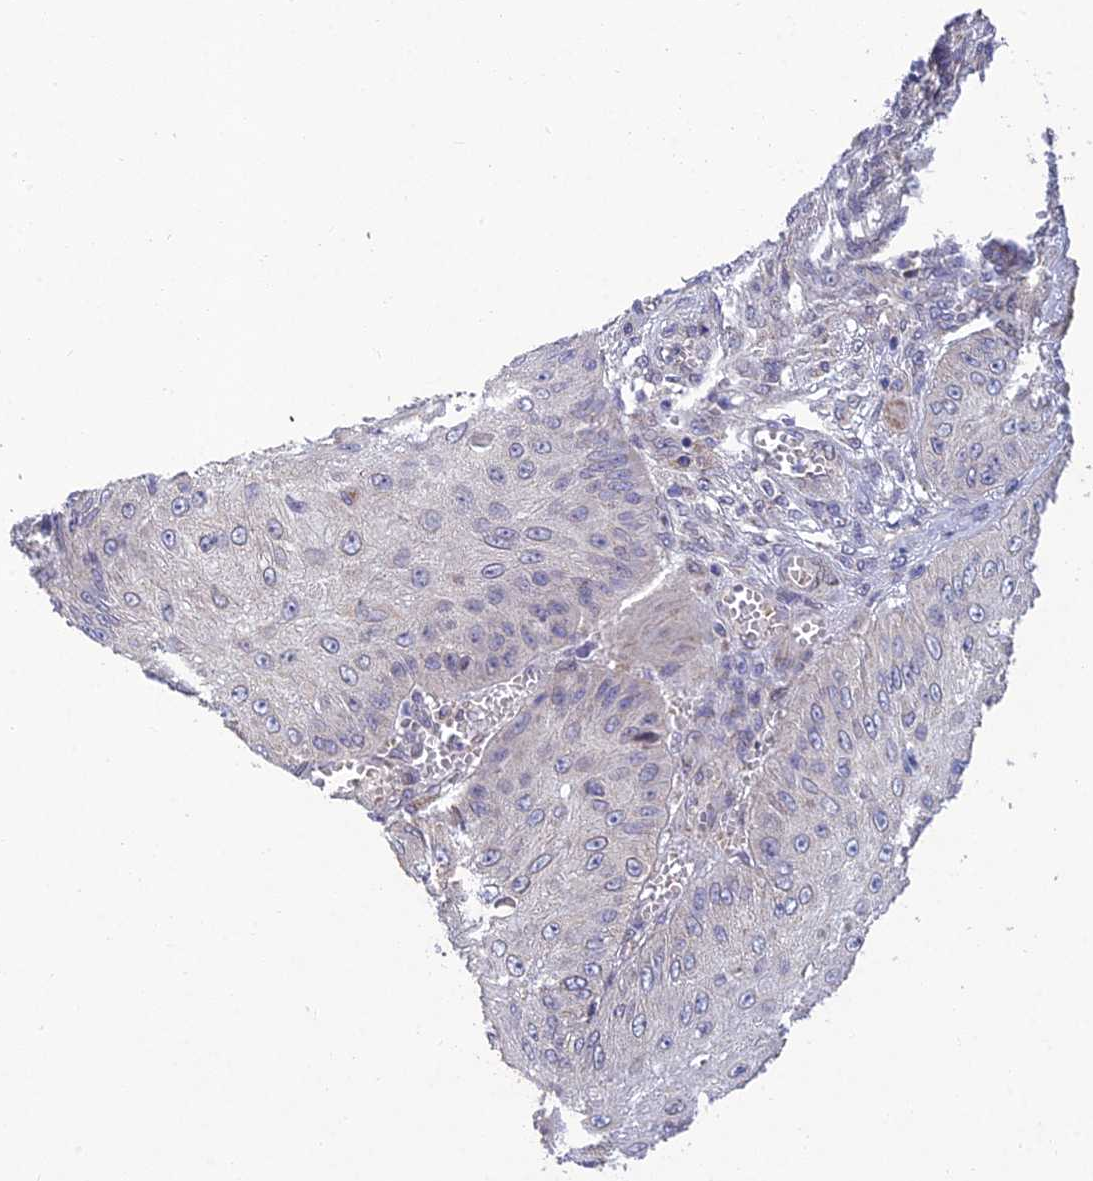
{"staining": {"intensity": "negative", "quantity": "none", "location": "none"}, "tissue": "skin cancer", "cell_type": "Tumor cells", "image_type": "cancer", "snomed": [{"axis": "morphology", "description": "Squamous cell carcinoma, NOS"}, {"axis": "topography", "description": "Skin"}], "caption": "Immunohistochemical staining of skin cancer (squamous cell carcinoma) exhibits no significant staining in tumor cells.", "gene": "MGAT2", "patient": {"sex": "male", "age": 70}}